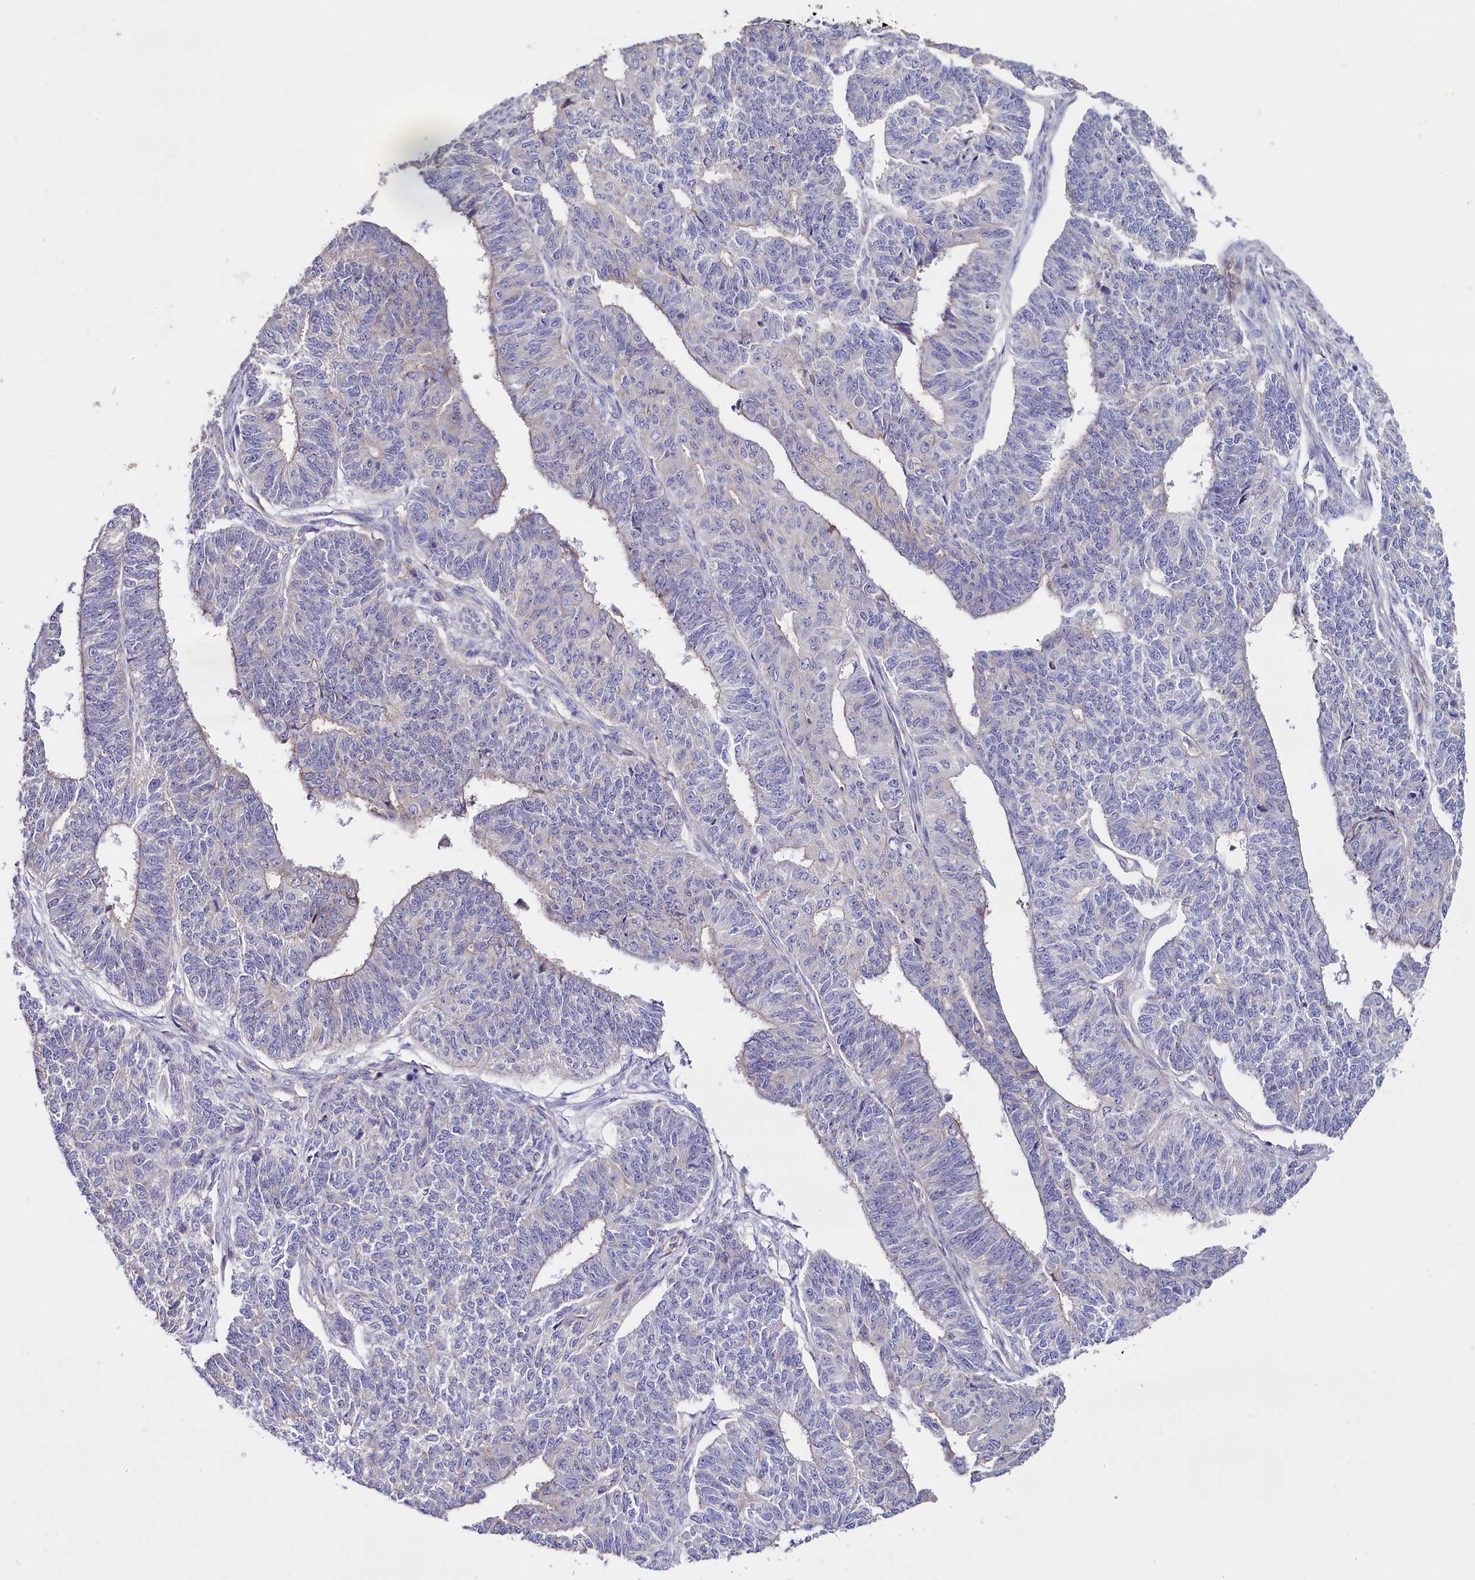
{"staining": {"intensity": "negative", "quantity": "none", "location": "none"}, "tissue": "endometrial cancer", "cell_type": "Tumor cells", "image_type": "cancer", "snomed": [{"axis": "morphology", "description": "Adenocarcinoma, NOS"}, {"axis": "topography", "description": "Endometrium"}], "caption": "High magnification brightfield microscopy of endometrial cancer stained with DAB (3,3'-diaminobenzidine) (brown) and counterstained with hematoxylin (blue): tumor cells show no significant staining.", "gene": "WNT8A", "patient": {"sex": "female", "age": 32}}